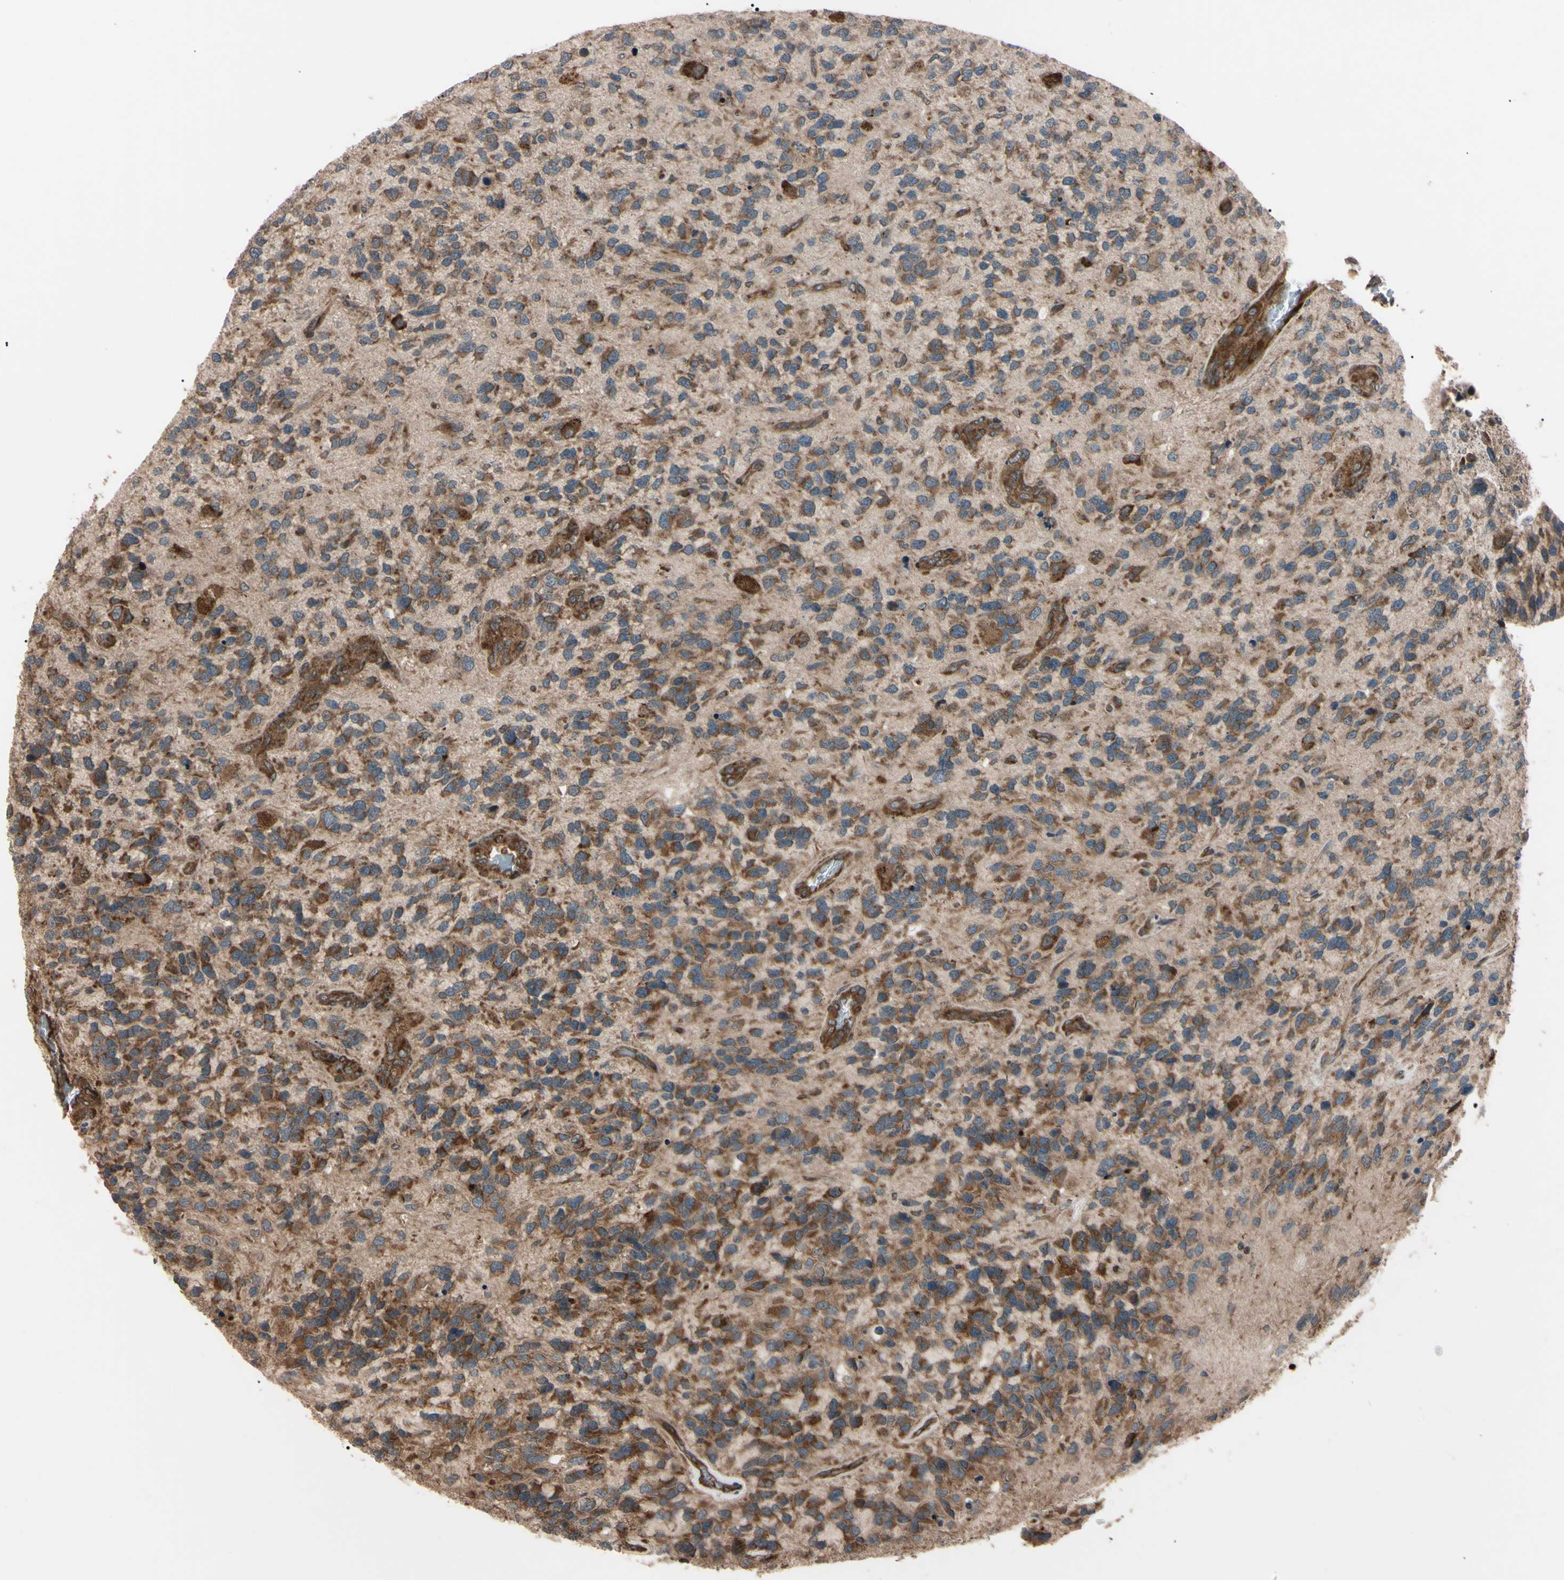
{"staining": {"intensity": "strong", "quantity": ">75%", "location": "cytoplasmic/membranous"}, "tissue": "glioma", "cell_type": "Tumor cells", "image_type": "cancer", "snomed": [{"axis": "morphology", "description": "Glioma, malignant, High grade"}, {"axis": "topography", "description": "Brain"}], "caption": "Immunohistochemistry (IHC) of malignant glioma (high-grade) demonstrates high levels of strong cytoplasmic/membranous expression in about >75% of tumor cells. The protein is stained brown, and the nuclei are stained in blue (DAB IHC with brightfield microscopy, high magnification).", "gene": "GUCY1B1", "patient": {"sex": "female", "age": 58}}